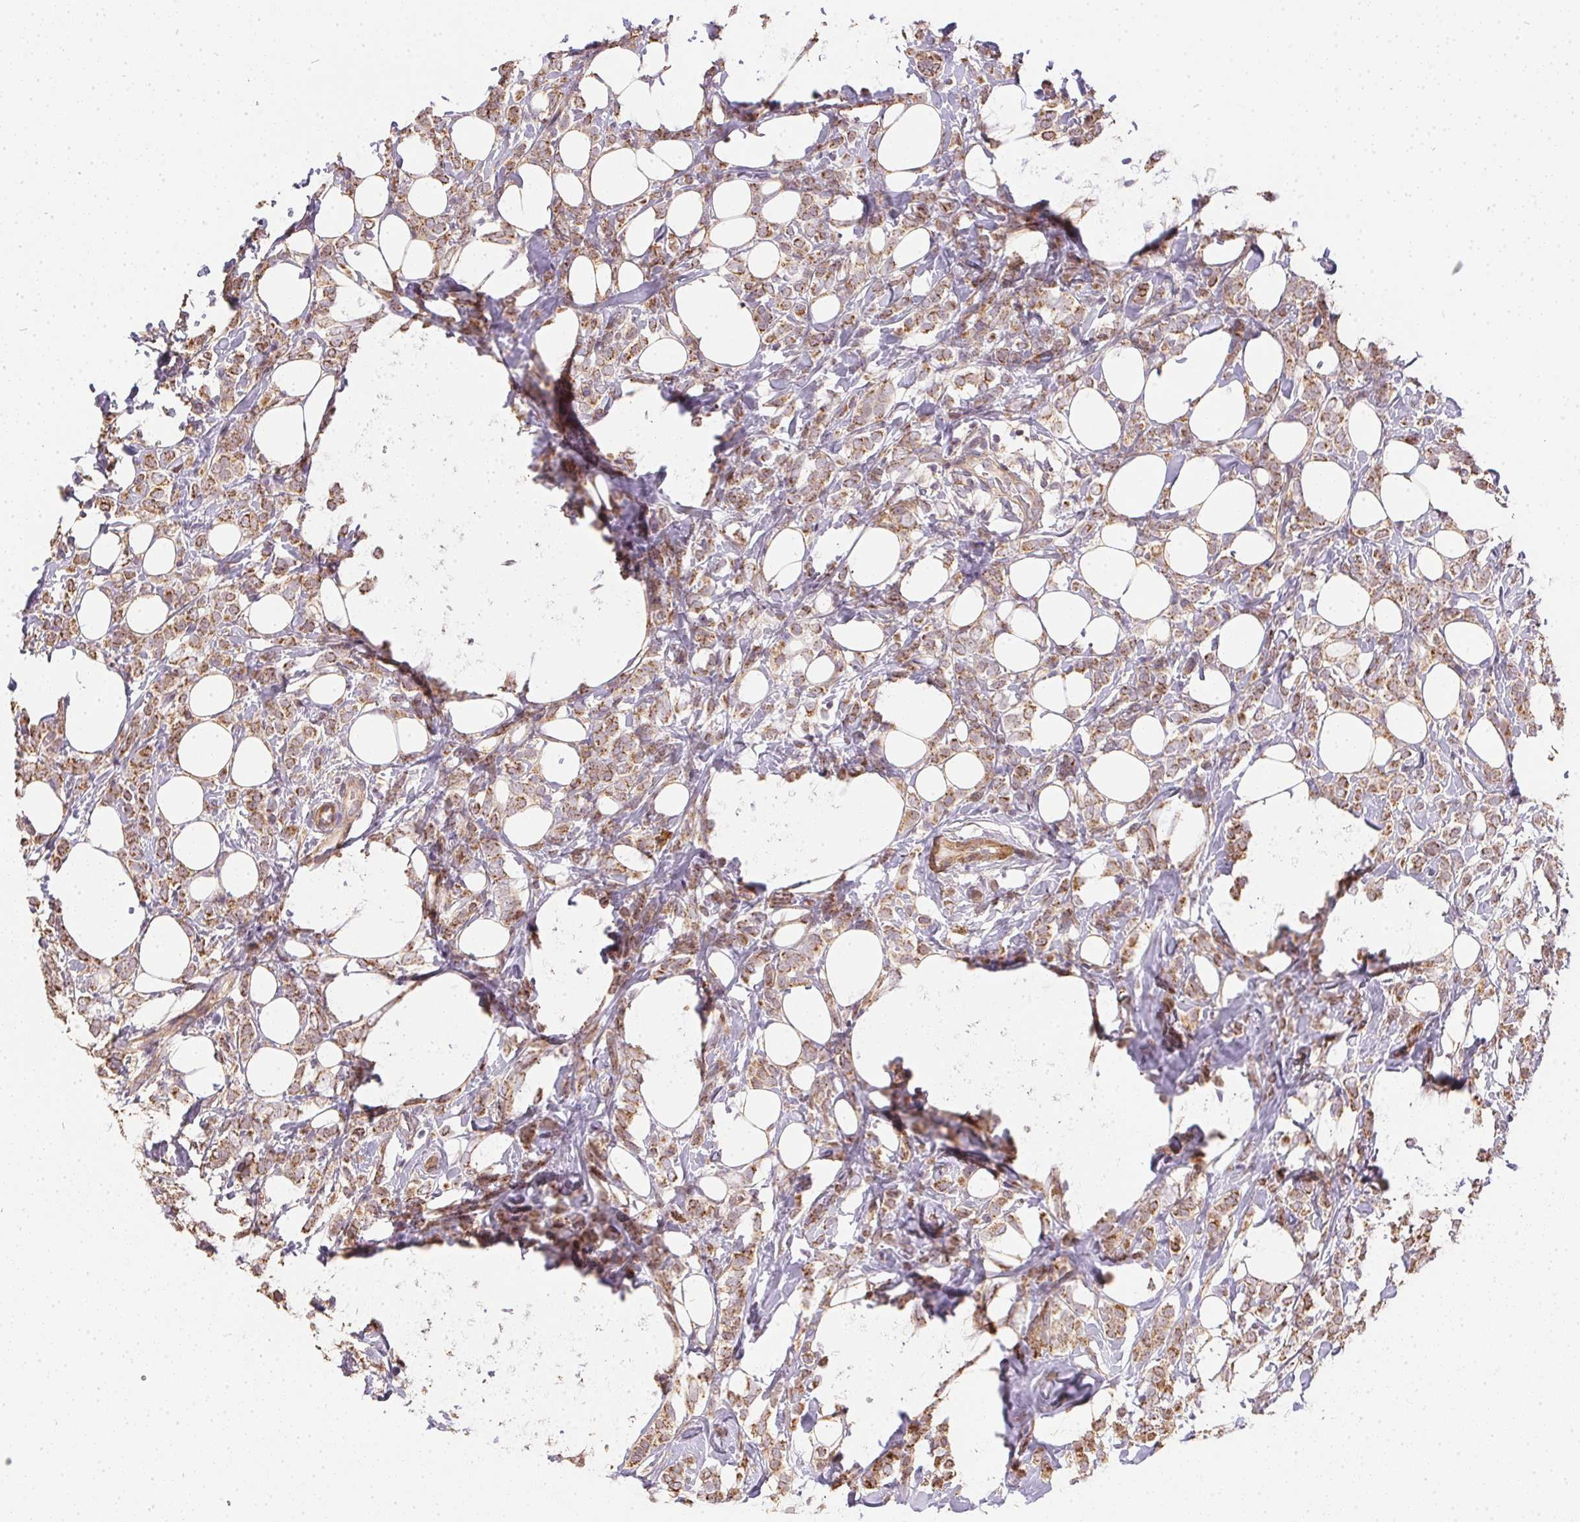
{"staining": {"intensity": "moderate", "quantity": ">75%", "location": "cytoplasmic/membranous"}, "tissue": "breast cancer", "cell_type": "Tumor cells", "image_type": "cancer", "snomed": [{"axis": "morphology", "description": "Lobular carcinoma"}, {"axis": "topography", "description": "Breast"}], "caption": "Breast lobular carcinoma tissue shows moderate cytoplasmic/membranous staining in approximately >75% of tumor cells, visualized by immunohistochemistry.", "gene": "REV3L", "patient": {"sex": "female", "age": 49}}